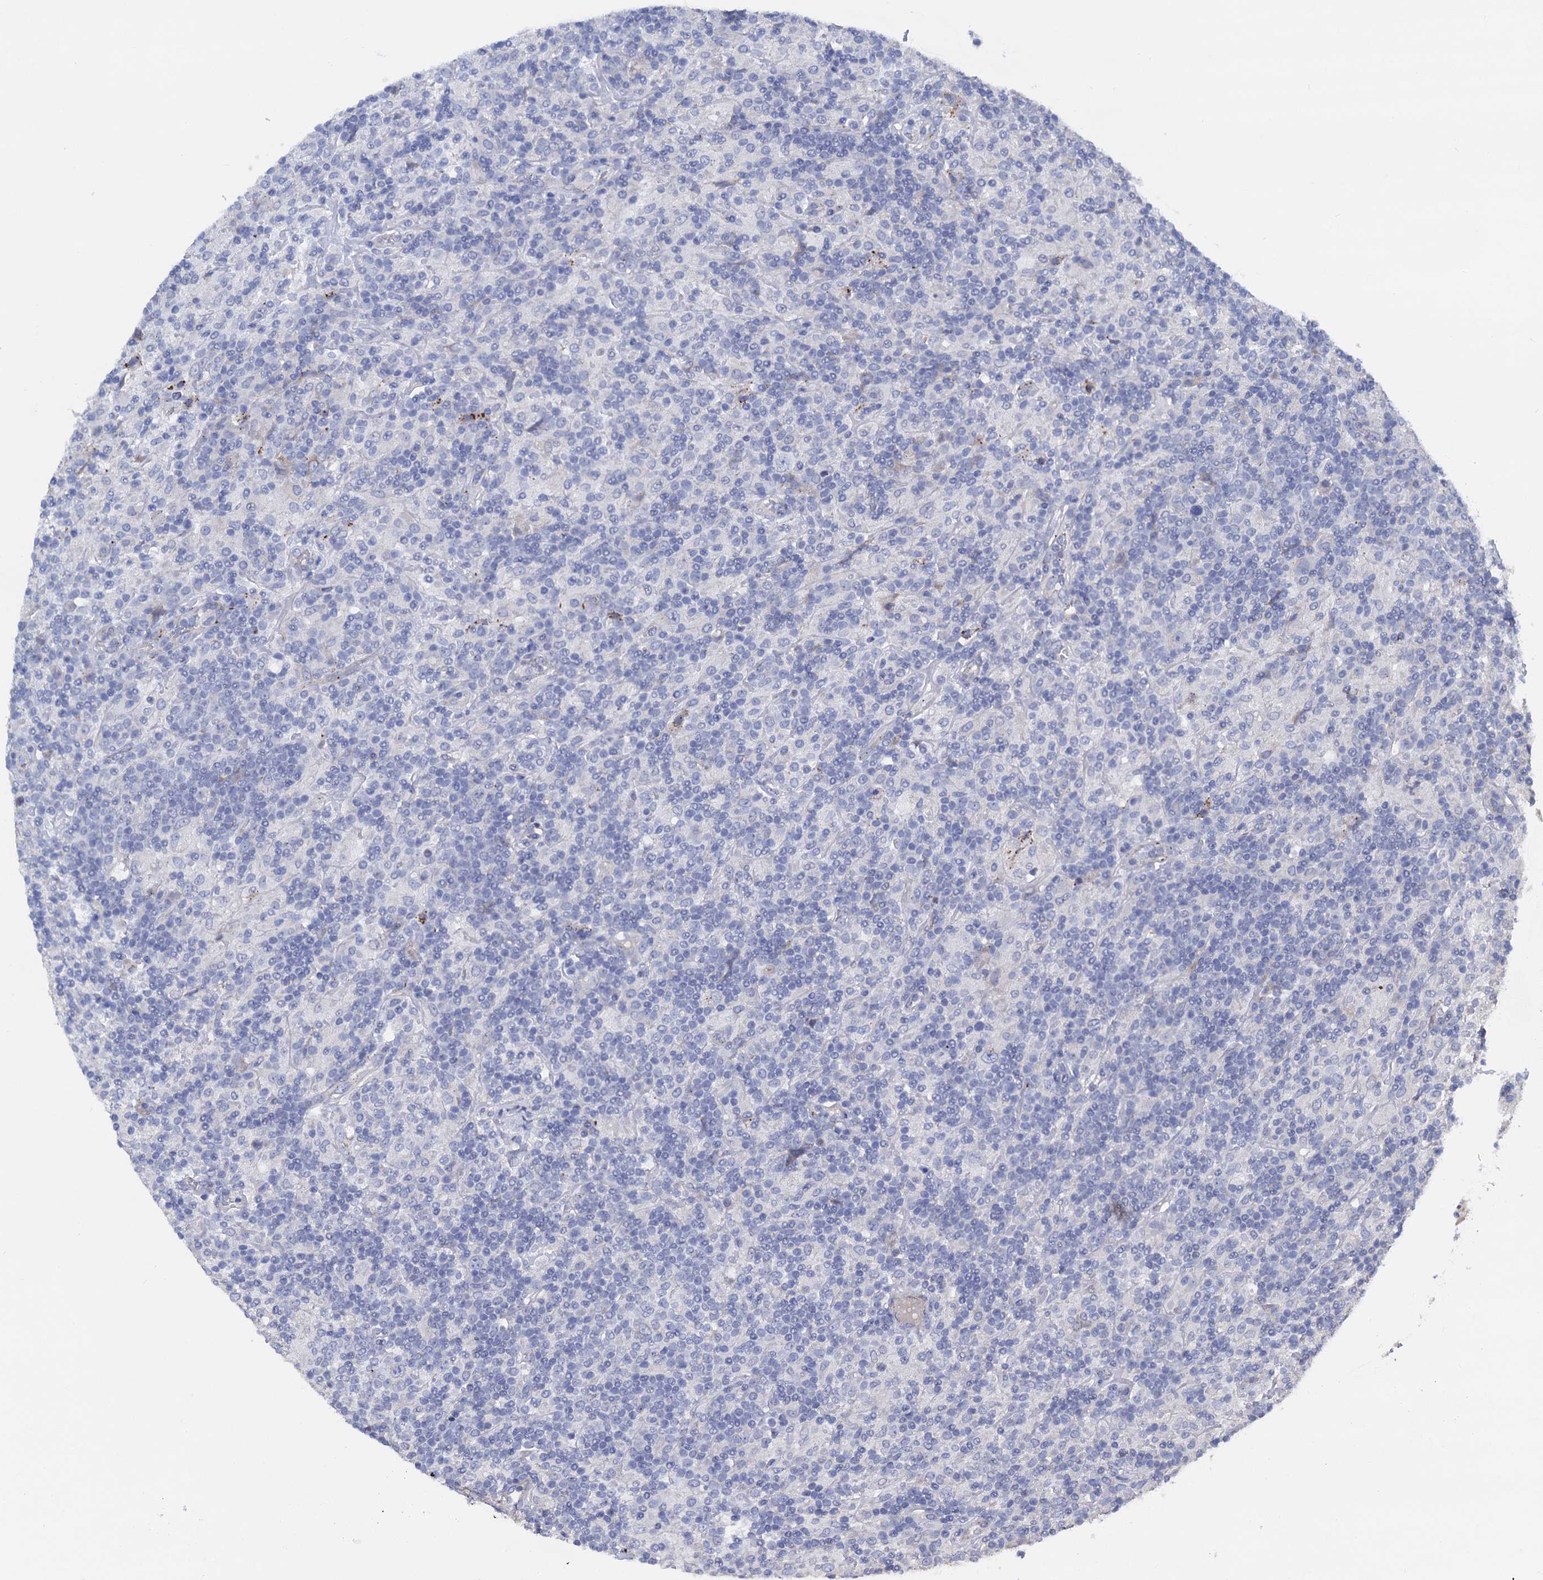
{"staining": {"intensity": "negative", "quantity": "none", "location": "none"}, "tissue": "lymphoma", "cell_type": "Tumor cells", "image_type": "cancer", "snomed": [{"axis": "morphology", "description": "Hodgkin's disease, NOS"}, {"axis": "topography", "description": "Lymph node"}], "caption": "DAB (3,3'-diaminobenzidine) immunohistochemical staining of human lymphoma displays no significant positivity in tumor cells.", "gene": "FREM3", "patient": {"sex": "male", "age": 70}}